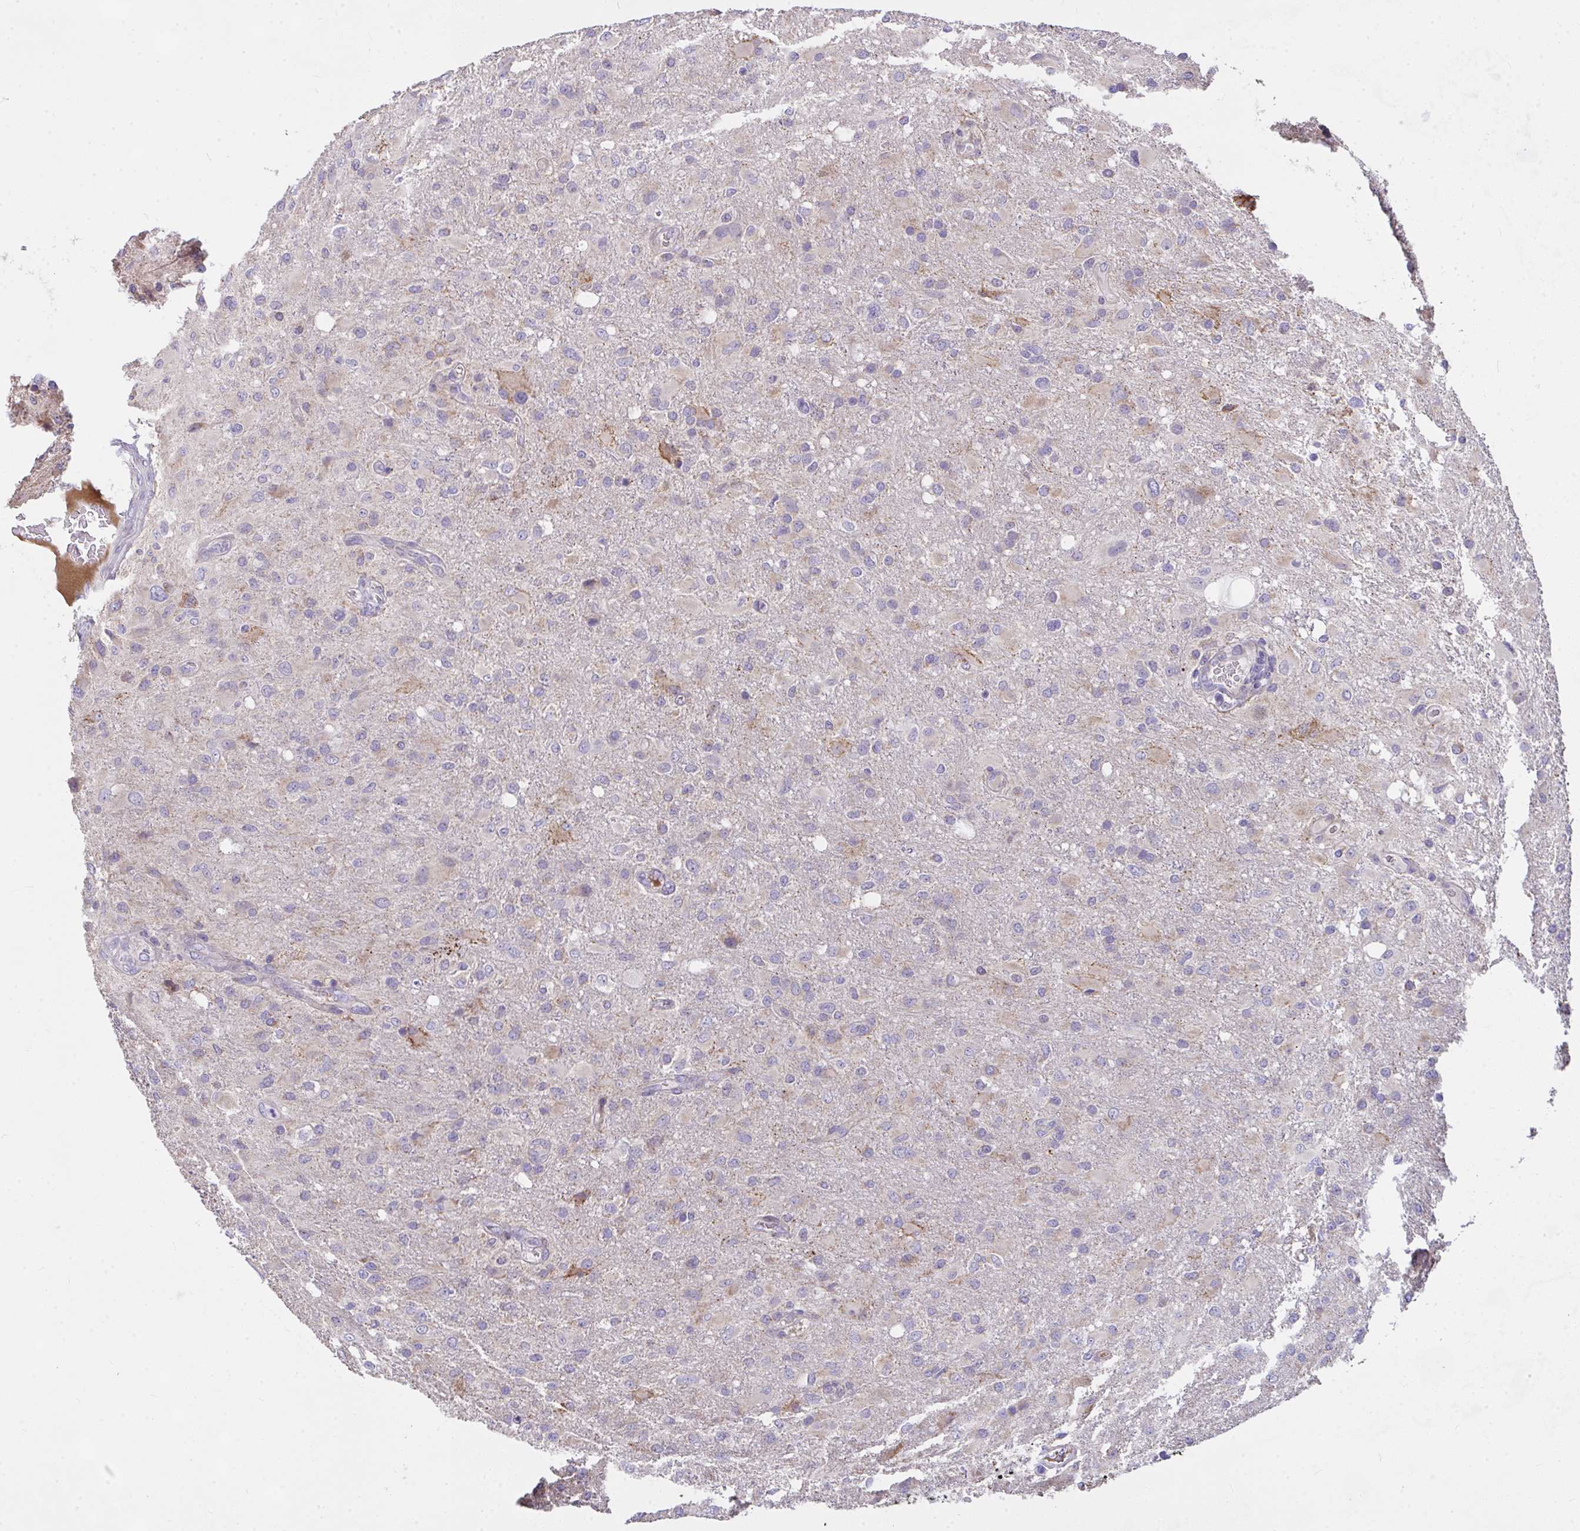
{"staining": {"intensity": "negative", "quantity": "none", "location": "none"}, "tissue": "glioma", "cell_type": "Tumor cells", "image_type": "cancer", "snomed": [{"axis": "morphology", "description": "Glioma, malignant, High grade"}, {"axis": "topography", "description": "Brain"}], "caption": "Tumor cells show no significant protein expression in glioma.", "gene": "CEP63", "patient": {"sex": "male", "age": 53}}